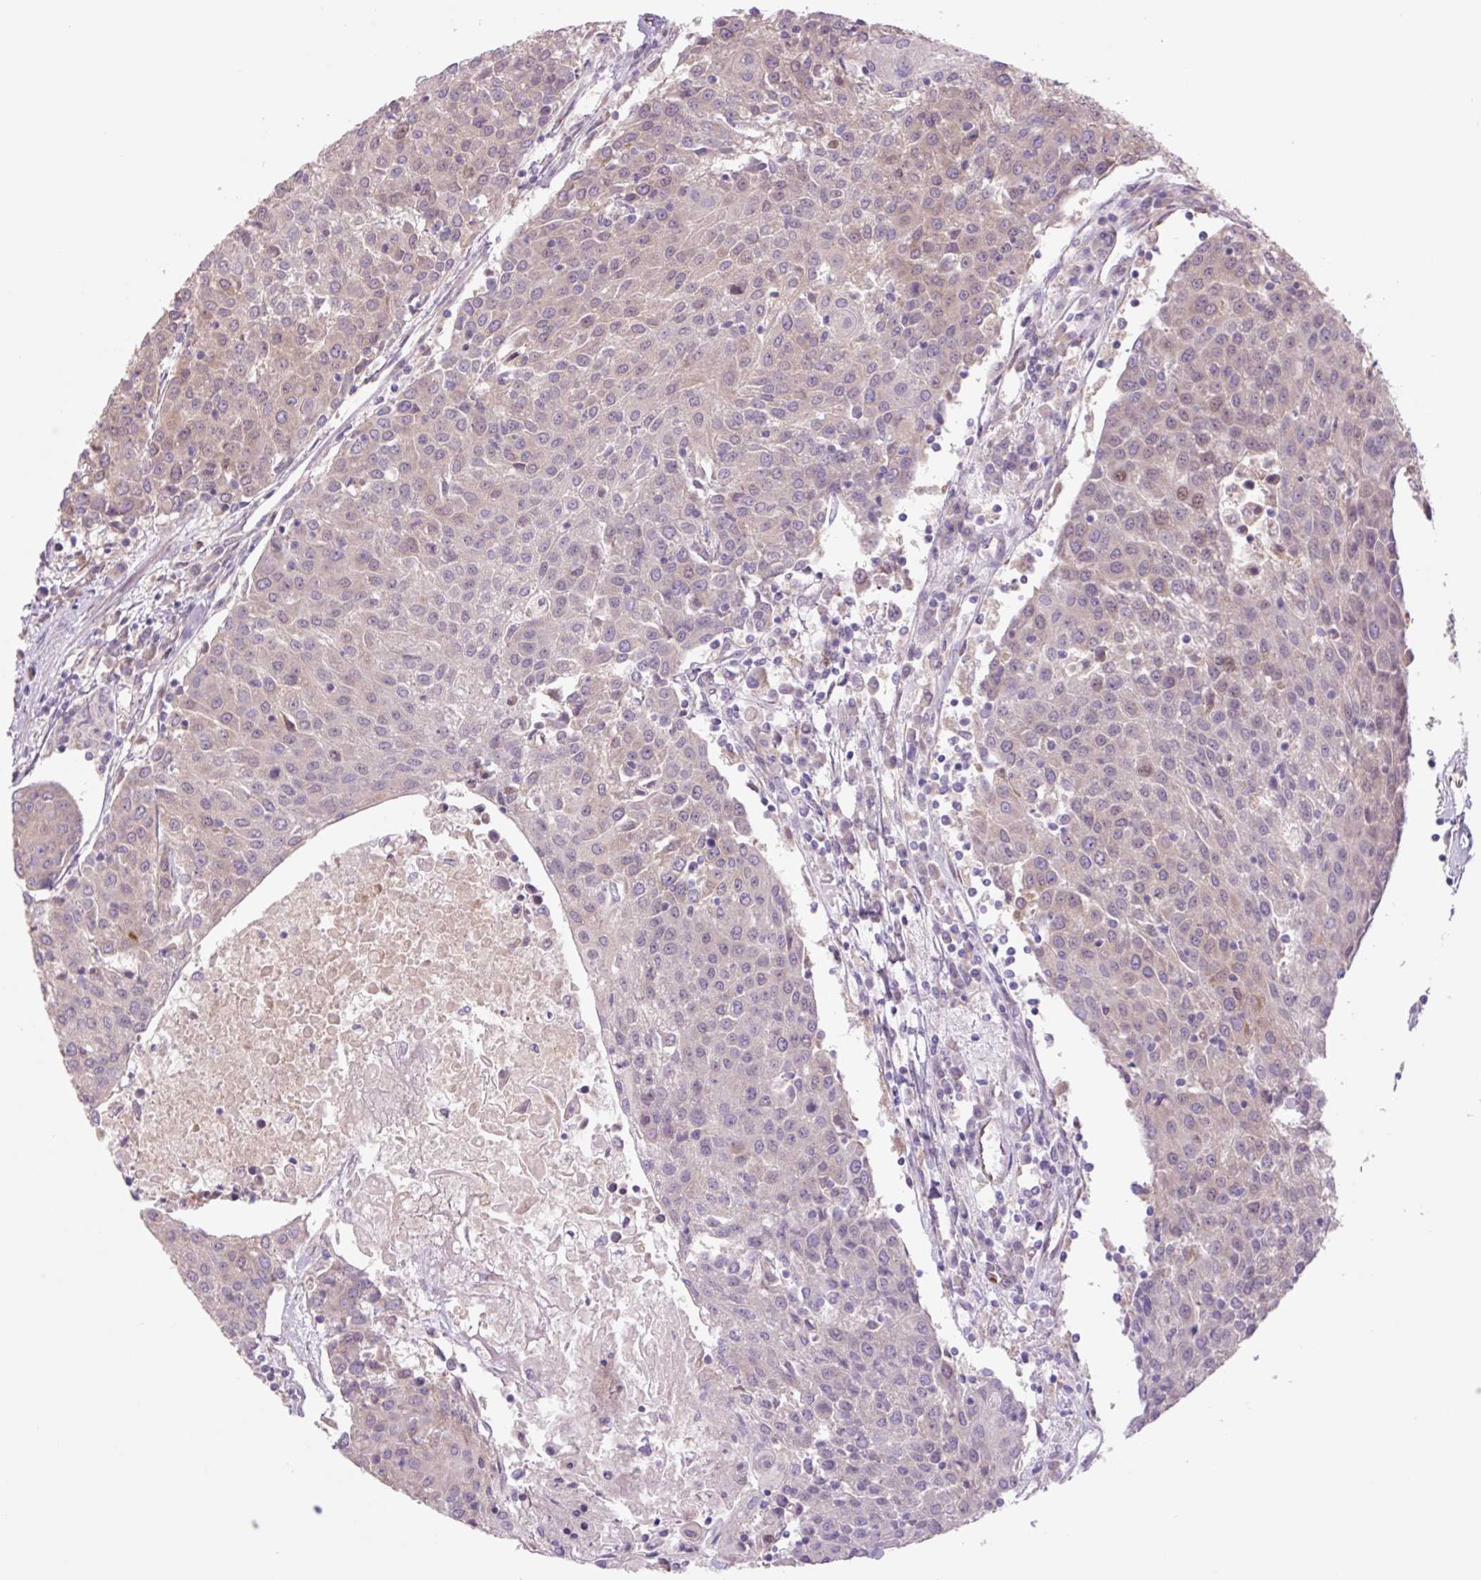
{"staining": {"intensity": "weak", "quantity": "<25%", "location": "cytoplasmic/membranous"}, "tissue": "urothelial cancer", "cell_type": "Tumor cells", "image_type": "cancer", "snomed": [{"axis": "morphology", "description": "Urothelial carcinoma, High grade"}, {"axis": "topography", "description": "Urinary bladder"}], "caption": "A micrograph of human high-grade urothelial carcinoma is negative for staining in tumor cells. Nuclei are stained in blue.", "gene": "PLA2G4A", "patient": {"sex": "female", "age": 85}}